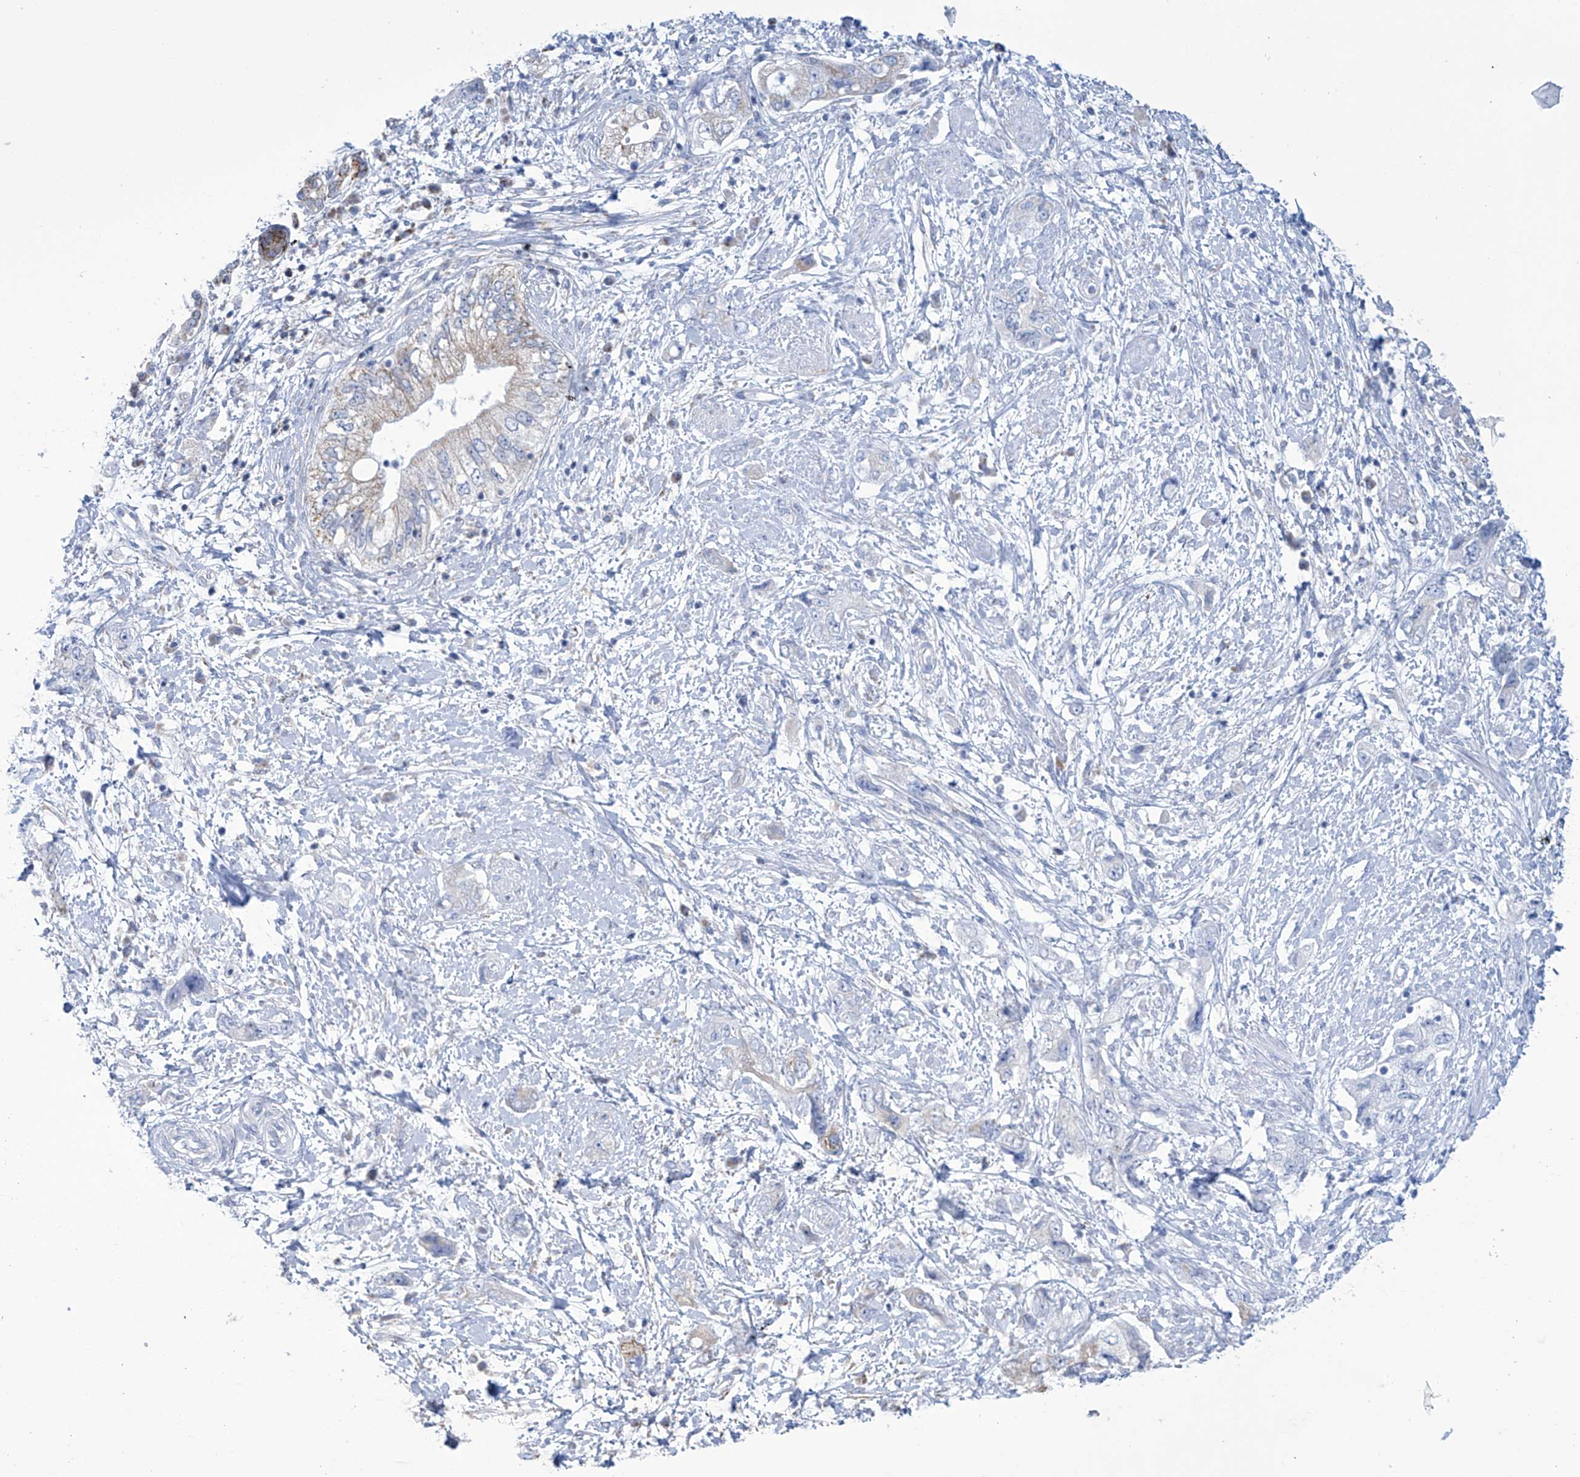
{"staining": {"intensity": "strong", "quantity": "25%-75%", "location": "cytoplasmic/membranous"}, "tissue": "pancreatic cancer", "cell_type": "Tumor cells", "image_type": "cancer", "snomed": [{"axis": "morphology", "description": "Adenocarcinoma, NOS"}, {"axis": "topography", "description": "Pancreas"}], "caption": "The micrograph reveals immunohistochemical staining of pancreatic cancer (adenocarcinoma). There is strong cytoplasmic/membranous positivity is identified in approximately 25%-75% of tumor cells.", "gene": "ALDH6A1", "patient": {"sex": "female", "age": 73}}